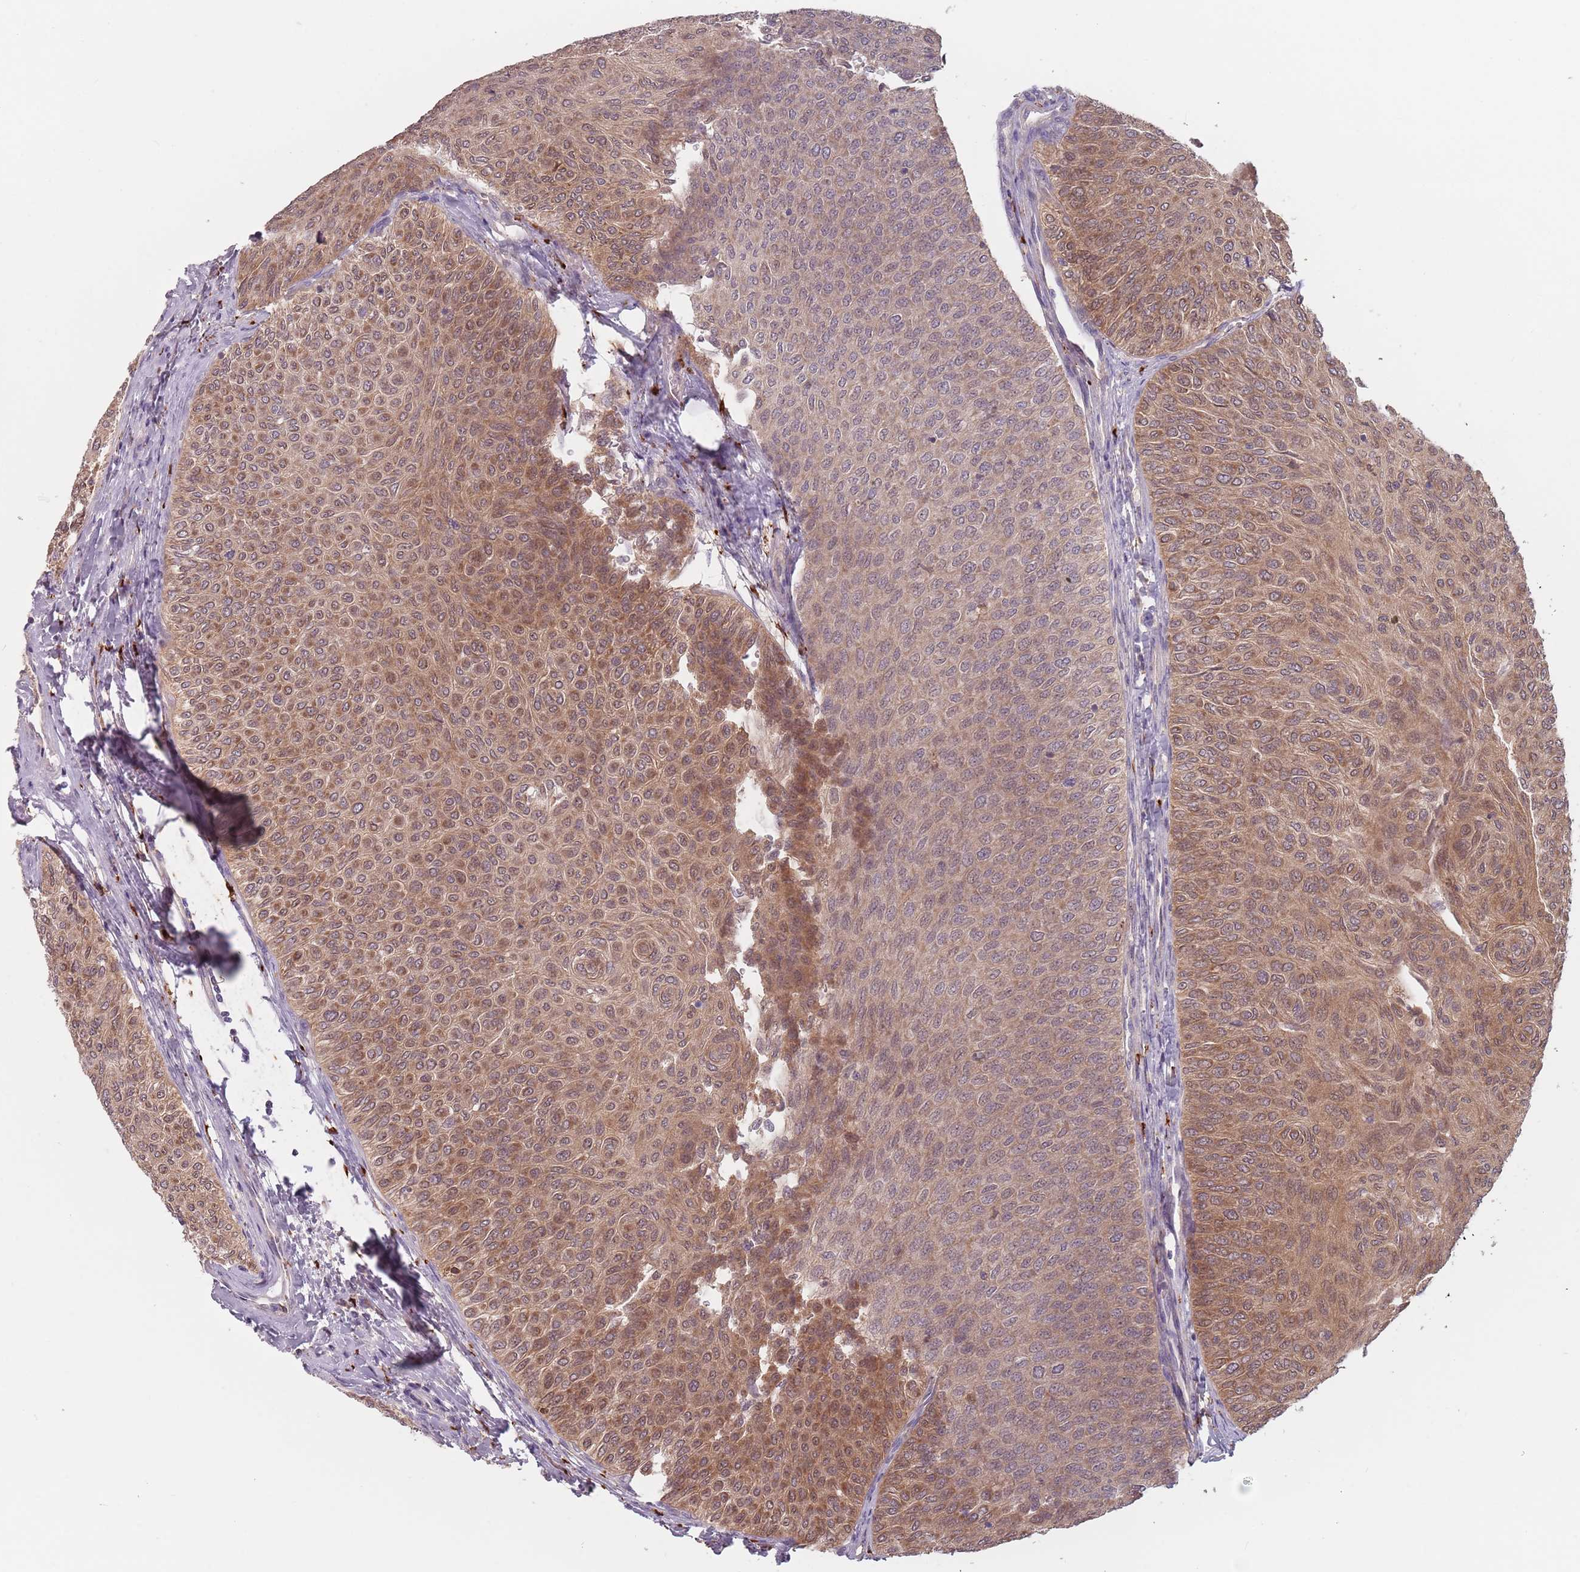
{"staining": {"intensity": "moderate", "quantity": ">75%", "location": "cytoplasmic/membranous,nuclear"}, "tissue": "urothelial cancer", "cell_type": "Tumor cells", "image_type": "cancer", "snomed": [{"axis": "morphology", "description": "Urothelial carcinoma, Low grade"}, {"axis": "topography", "description": "Urinary bladder"}], "caption": "Protein expression analysis of human urothelial cancer reveals moderate cytoplasmic/membranous and nuclear expression in approximately >75% of tumor cells. (DAB (3,3'-diaminobenzidine) = brown stain, brightfield microscopy at high magnification).", "gene": "NAXE", "patient": {"sex": "male", "age": 78}}